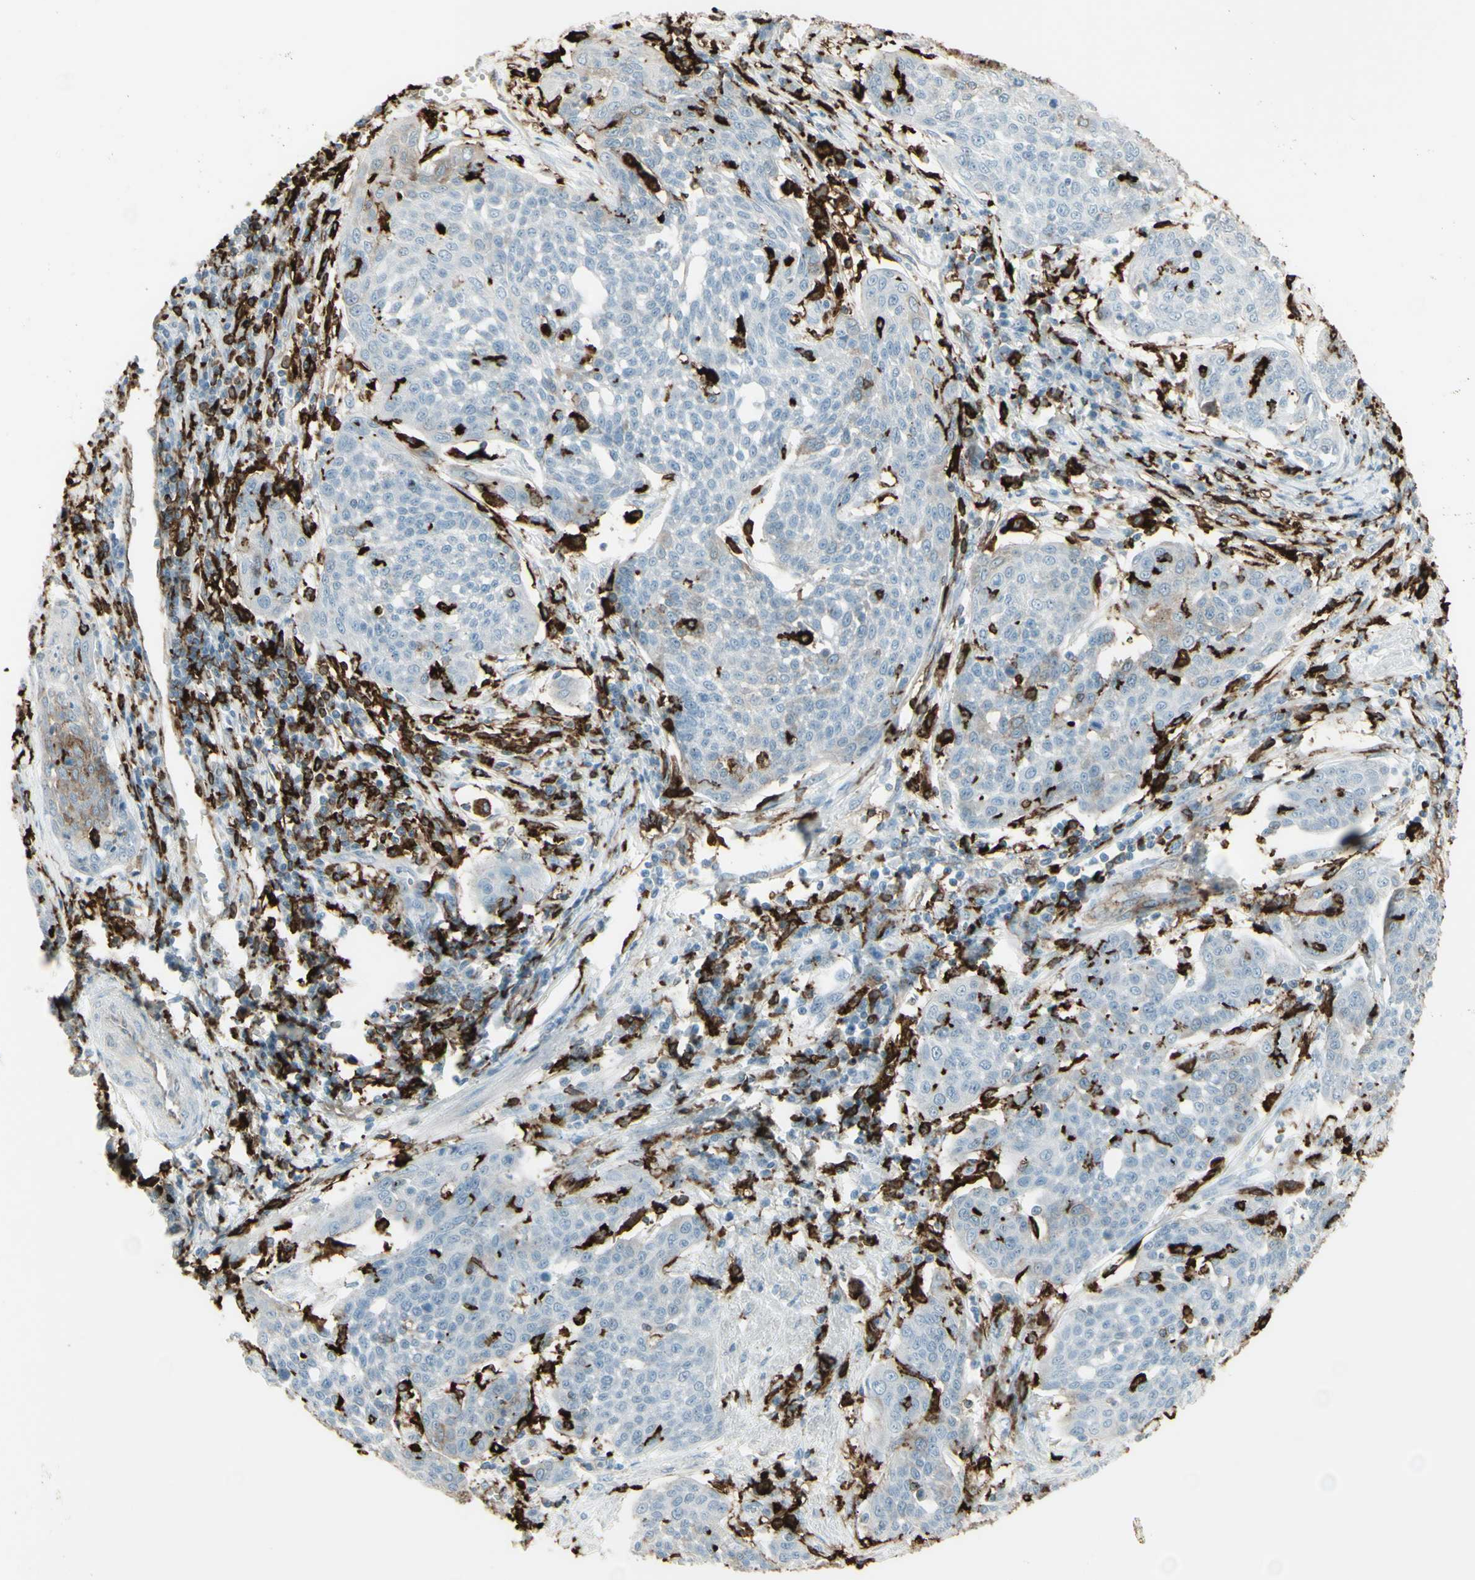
{"staining": {"intensity": "weak", "quantity": "25%-75%", "location": "cytoplasmic/membranous"}, "tissue": "cervical cancer", "cell_type": "Tumor cells", "image_type": "cancer", "snomed": [{"axis": "morphology", "description": "Squamous cell carcinoma, NOS"}, {"axis": "topography", "description": "Cervix"}], "caption": "Human cervical cancer (squamous cell carcinoma) stained for a protein (brown) demonstrates weak cytoplasmic/membranous positive expression in about 25%-75% of tumor cells.", "gene": "HLA-DPB1", "patient": {"sex": "female", "age": 34}}